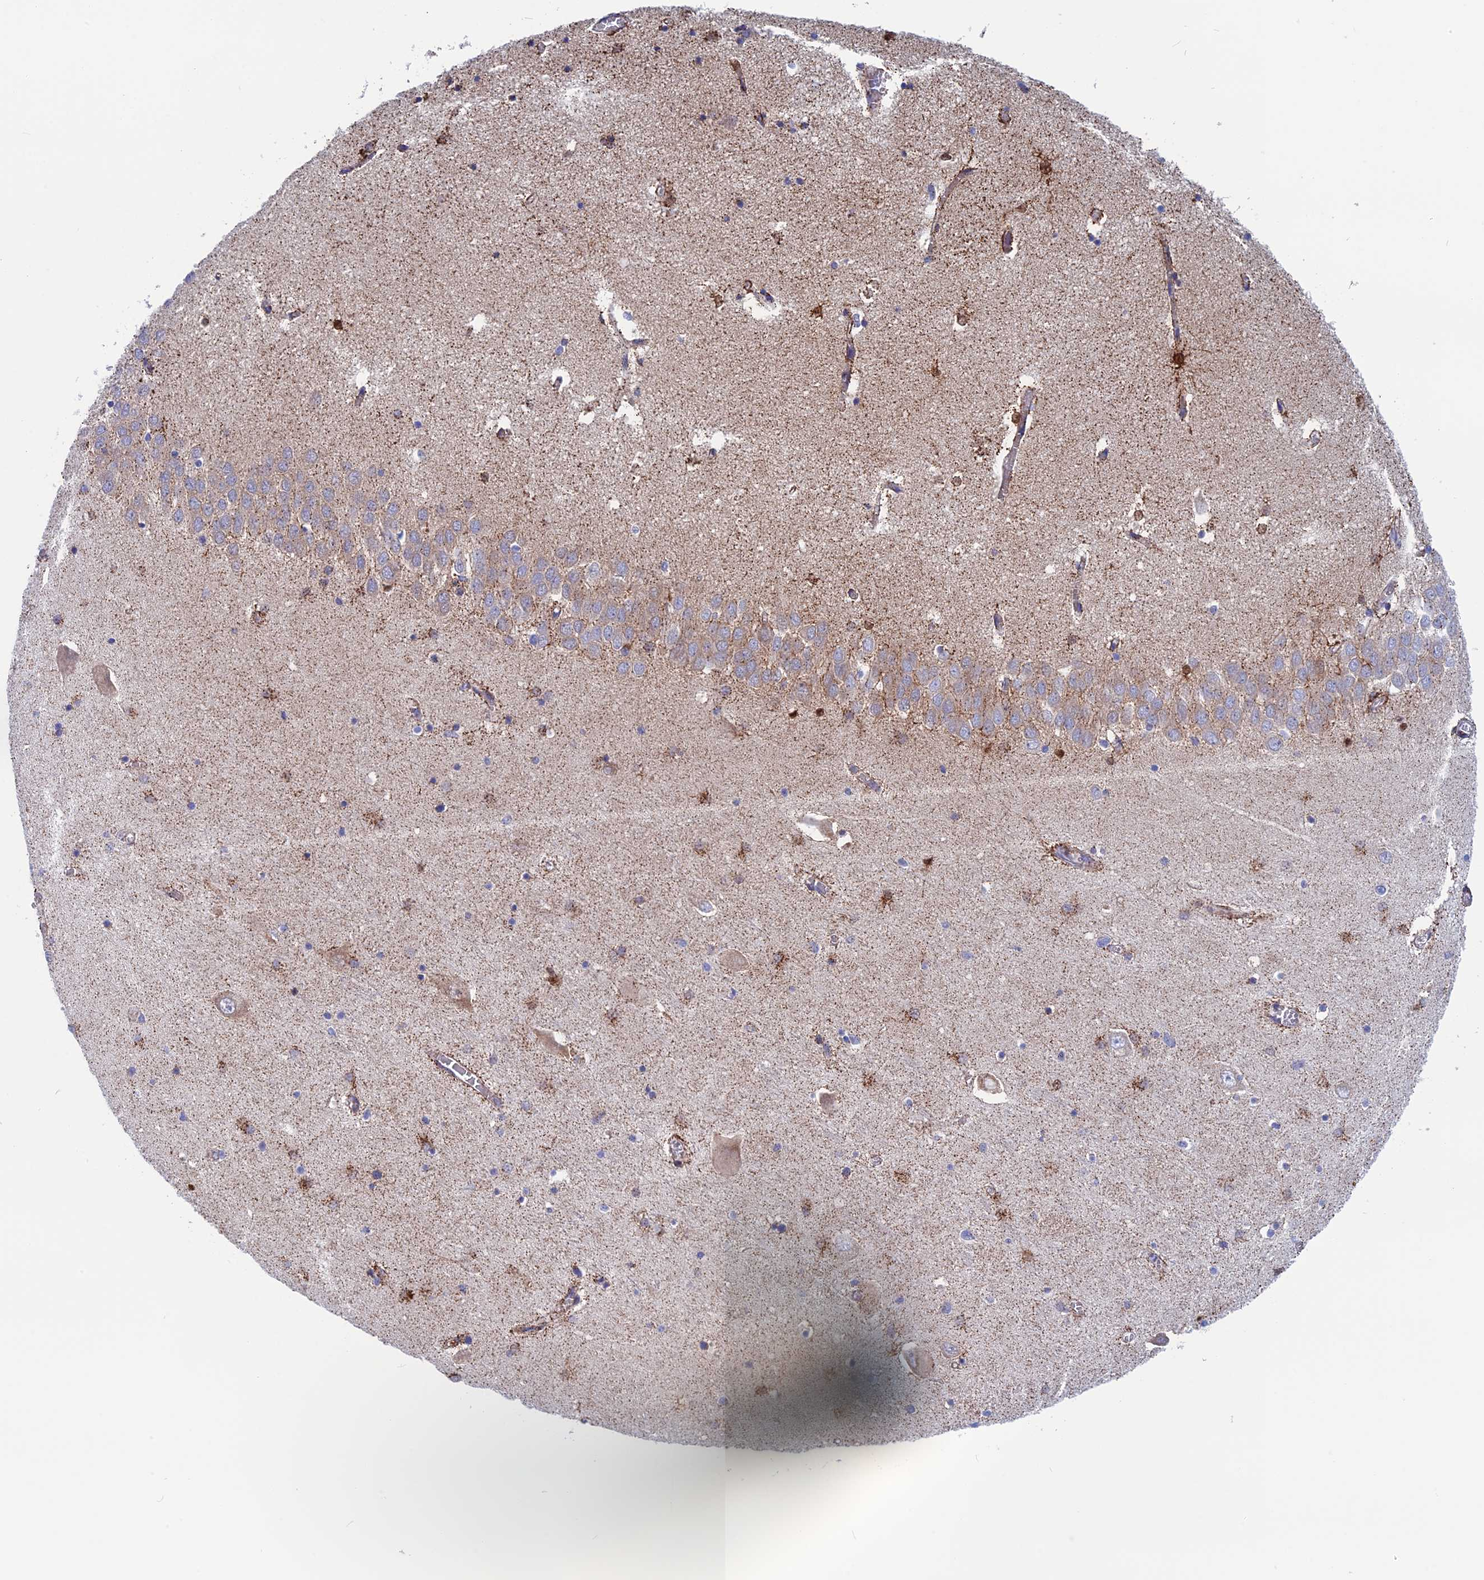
{"staining": {"intensity": "strong", "quantity": "<25%", "location": "cytoplasmic/membranous"}, "tissue": "hippocampus", "cell_type": "Glial cells", "image_type": "normal", "snomed": [{"axis": "morphology", "description": "Normal tissue, NOS"}, {"axis": "topography", "description": "Hippocampus"}], "caption": "A photomicrograph of human hippocampus stained for a protein exhibits strong cytoplasmic/membranous brown staining in glial cells. (DAB = brown stain, brightfield microscopy at high magnification).", "gene": "WDR83", "patient": {"sex": "male", "age": 70}}